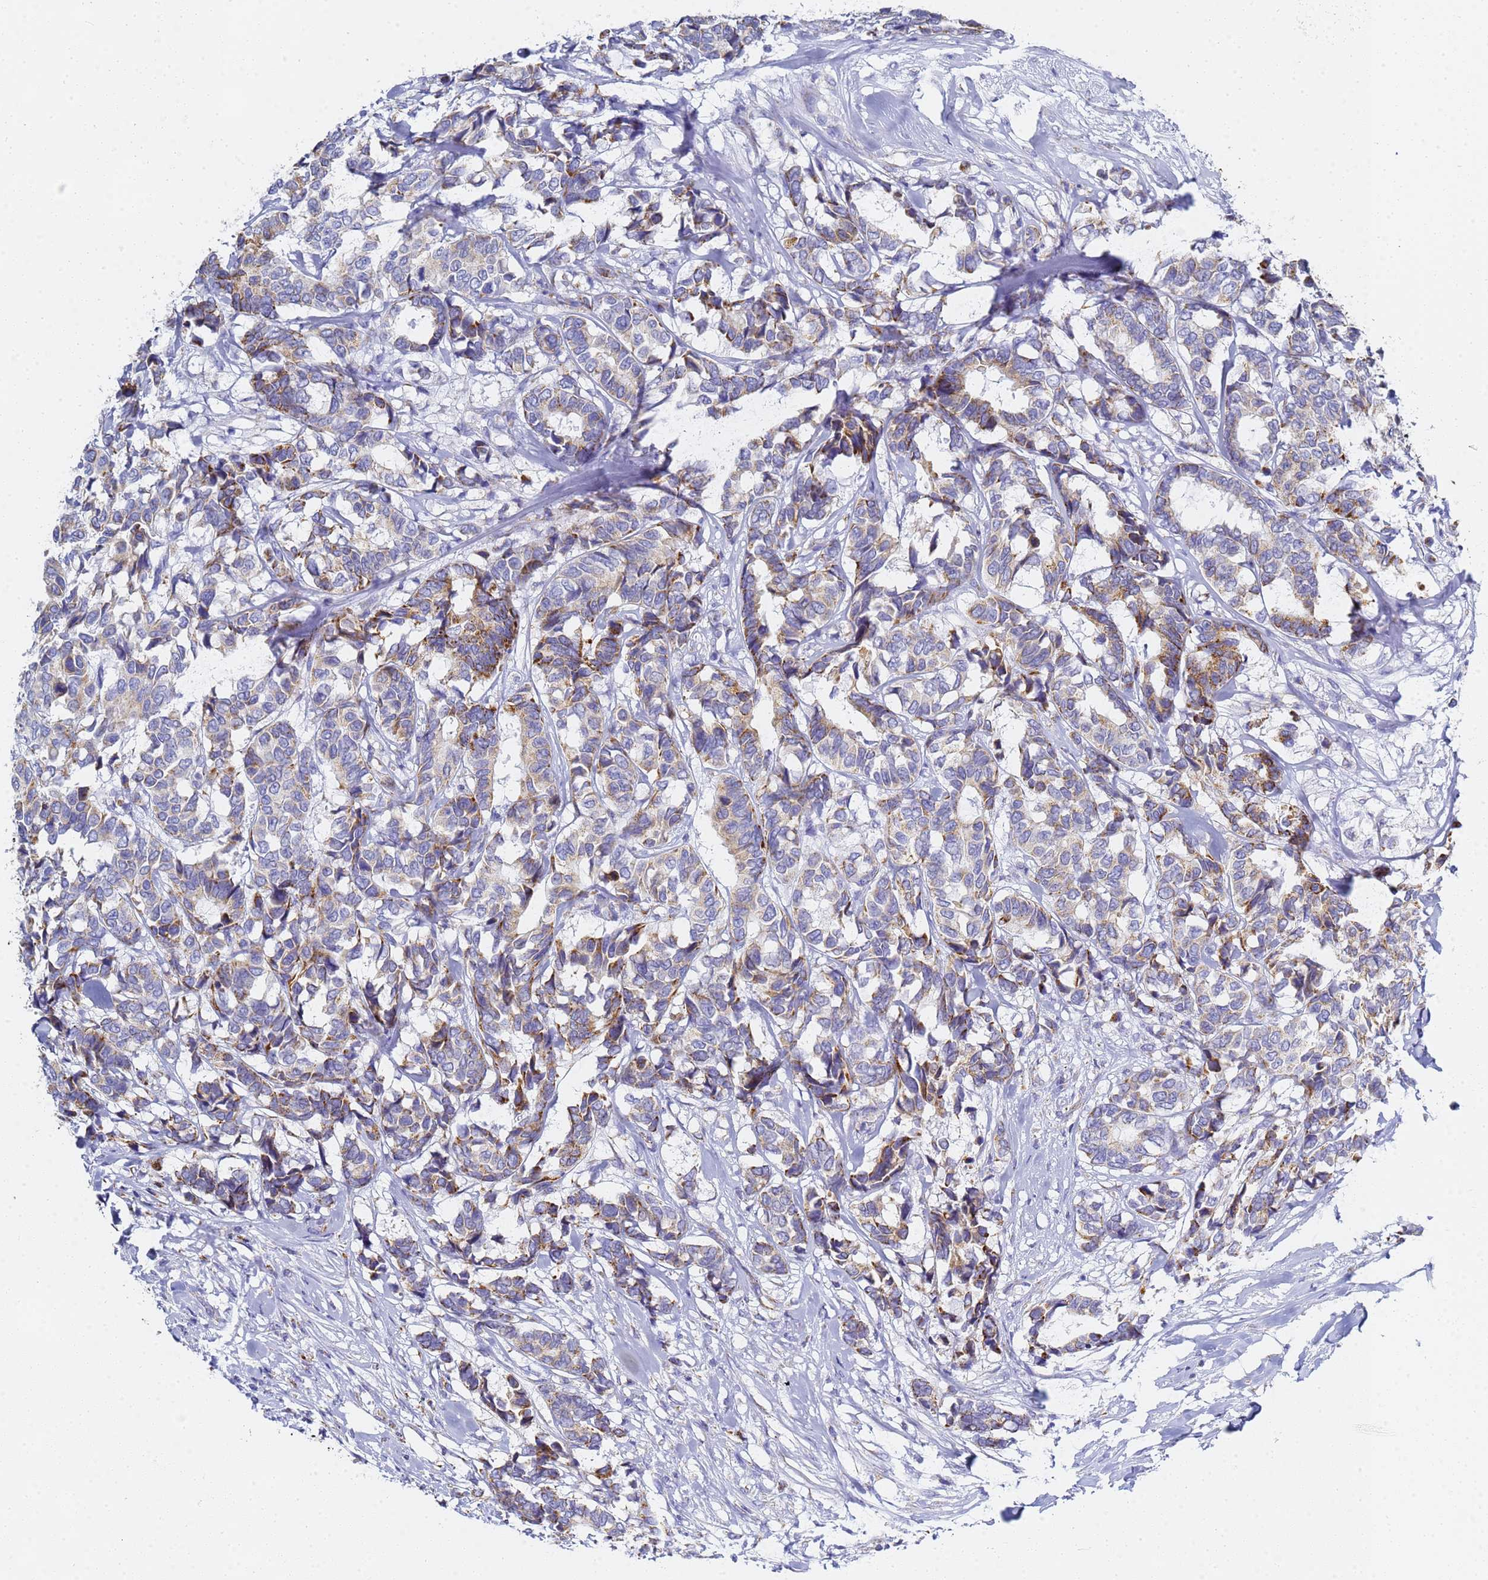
{"staining": {"intensity": "moderate", "quantity": "25%-75%", "location": "cytoplasmic/membranous"}, "tissue": "breast cancer", "cell_type": "Tumor cells", "image_type": "cancer", "snomed": [{"axis": "morphology", "description": "Duct carcinoma"}, {"axis": "topography", "description": "Breast"}], "caption": "Human invasive ductal carcinoma (breast) stained for a protein (brown) demonstrates moderate cytoplasmic/membranous positive staining in about 25%-75% of tumor cells.", "gene": "CNIH4", "patient": {"sex": "female", "age": 87}}